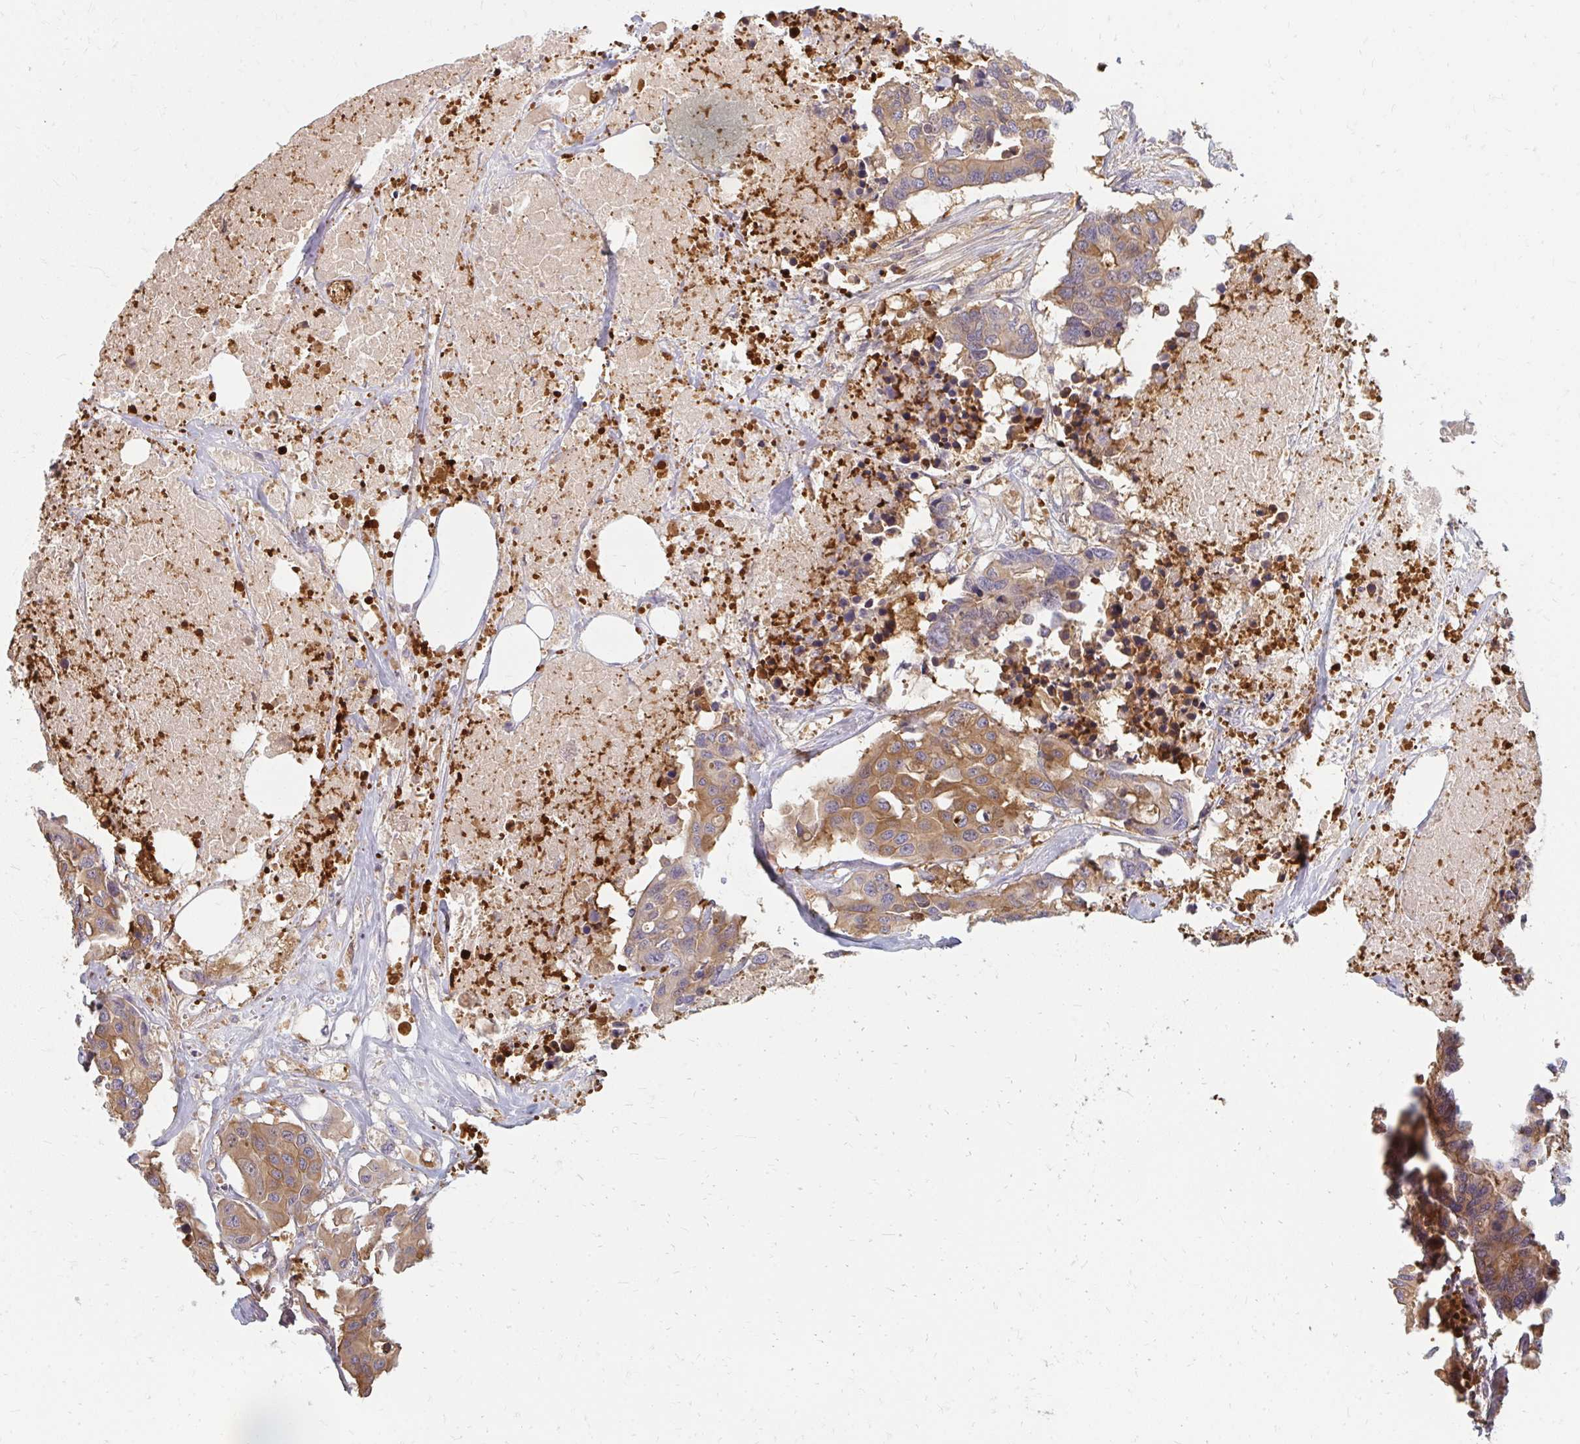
{"staining": {"intensity": "moderate", "quantity": ">75%", "location": "cytoplasmic/membranous"}, "tissue": "colorectal cancer", "cell_type": "Tumor cells", "image_type": "cancer", "snomed": [{"axis": "morphology", "description": "Adenocarcinoma, NOS"}, {"axis": "topography", "description": "Colon"}], "caption": "The histopathology image demonstrates immunohistochemical staining of adenocarcinoma (colorectal). There is moderate cytoplasmic/membranous staining is present in approximately >75% of tumor cells.", "gene": "ZNF285", "patient": {"sex": "male", "age": 77}}